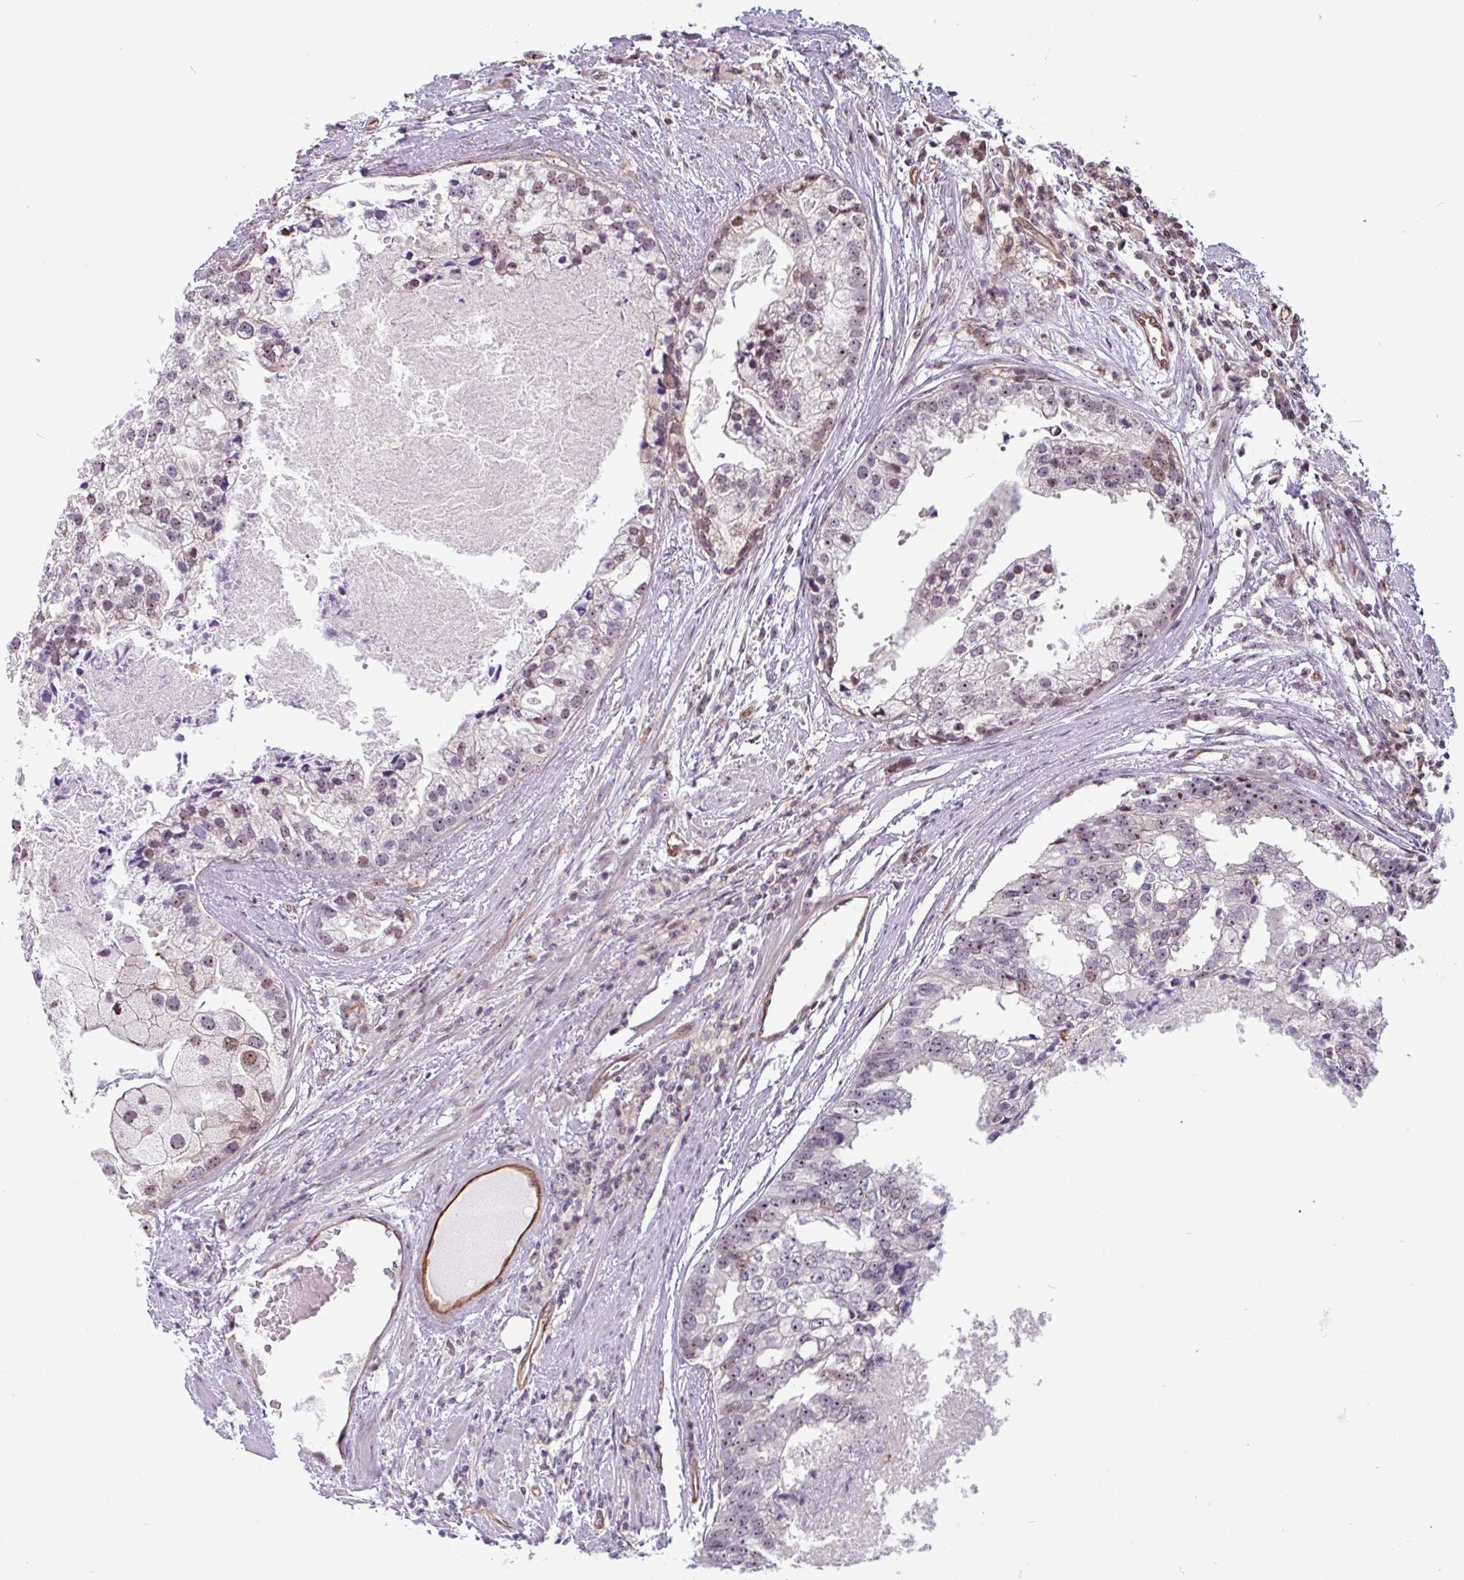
{"staining": {"intensity": "moderate", "quantity": "25%-75%", "location": "nuclear"}, "tissue": "prostate cancer", "cell_type": "Tumor cells", "image_type": "cancer", "snomed": [{"axis": "morphology", "description": "Adenocarcinoma, High grade"}, {"axis": "topography", "description": "Prostate"}], "caption": "Protein analysis of adenocarcinoma (high-grade) (prostate) tissue exhibits moderate nuclear positivity in about 25%-75% of tumor cells. (DAB = brown stain, brightfield microscopy at high magnification).", "gene": "ZNF689", "patient": {"sex": "male", "age": 62}}